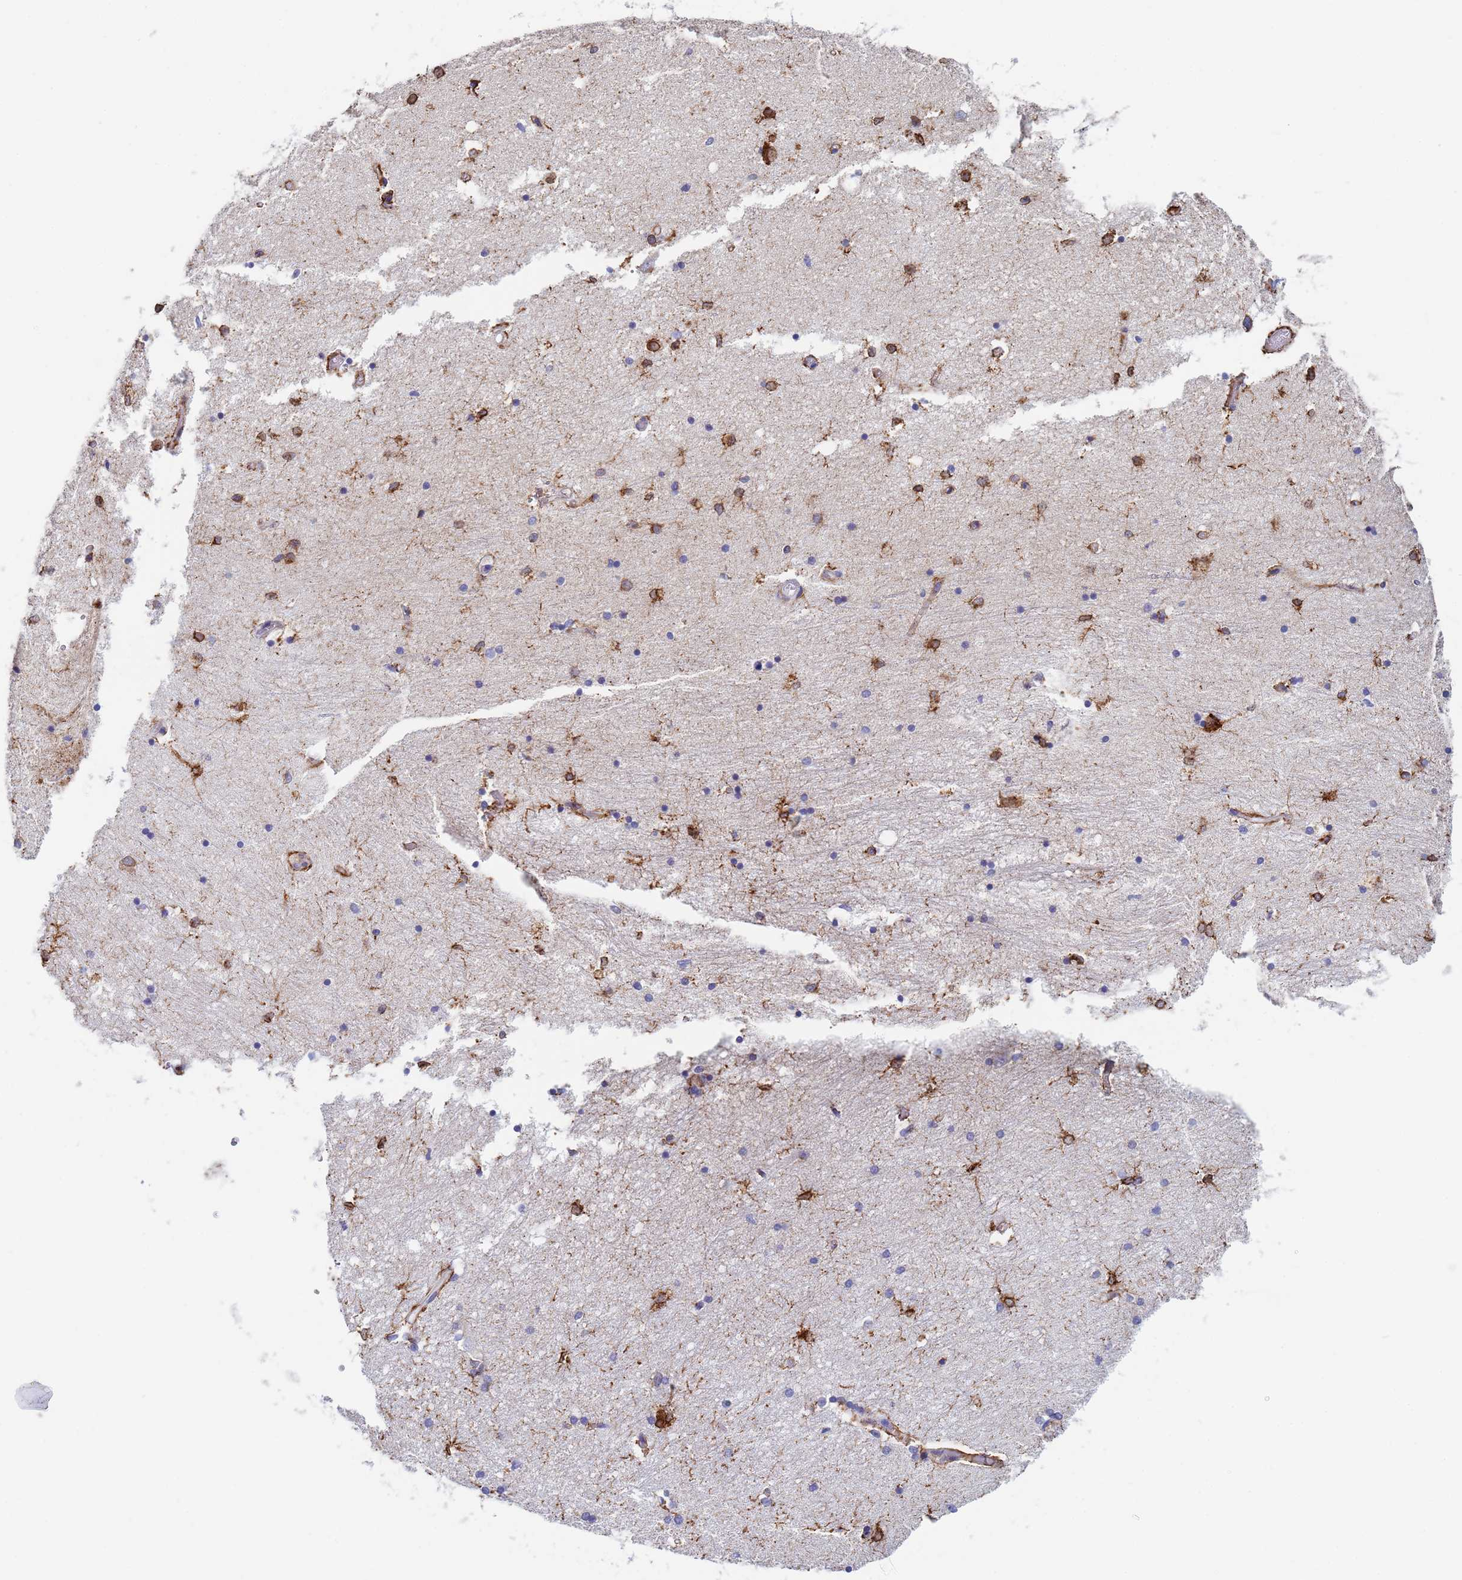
{"staining": {"intensity": "strong", "quantity": "<25%", "location": "cytoplasmic/membranous"}, "tissue": "hippocampus", "cell_type": "Glial cells", "image_type": "normal", "snomed": [{"axis": "morphology", "description": "Normal tissue, NOS"}, {"axis": "topography", "description": "Hippocampus"}], "caption": "This micrograph shows immunohistochemistry staining of benign human hippocampus, with medium strong cytoplasmic/membranous positivity in approximately <25% of glial cells.", "gene": "GDAP2", "patient": {"sex": "male", "age": 45}}